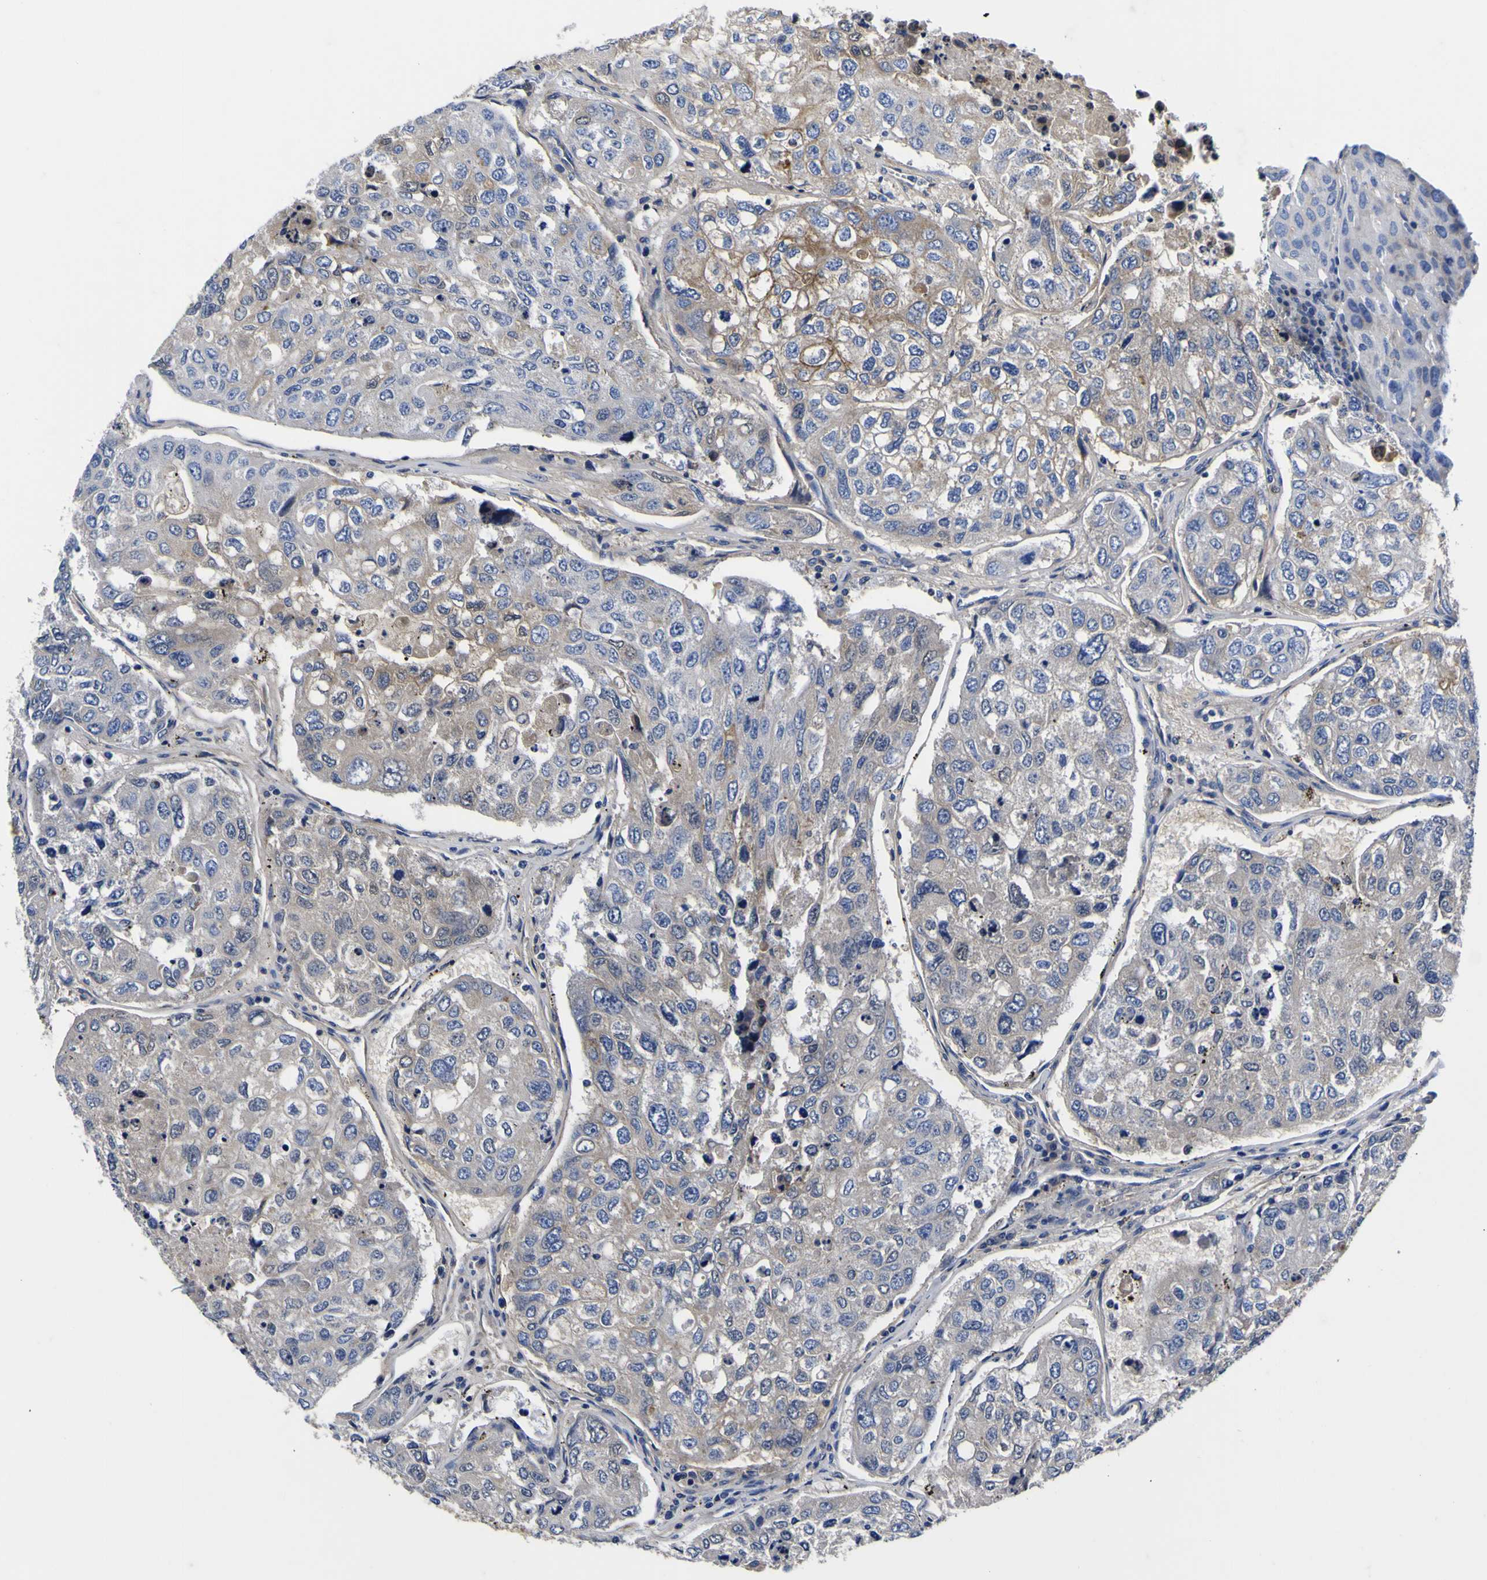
{"staining": {"intensity": "weak", "quantity": "<25%", "location": "cytoplasmic/membranous"}, "tissue": "urothelial cancer", "cell_type": "Tumor cells", "image_type": "cancer", "snomed": [{"axis": "morphology", "description": "Urothelial carcinoma, High grade"}, {"axis": "topography", "description": "Lymph node"}, {"axis": "topography", "description": "Urinary bladder"}], "caption": "Tumor cells show no significant protein expression in urothelial cancer.", "gene": "VASN", "patient": {"sex": "male", "age": 51}}